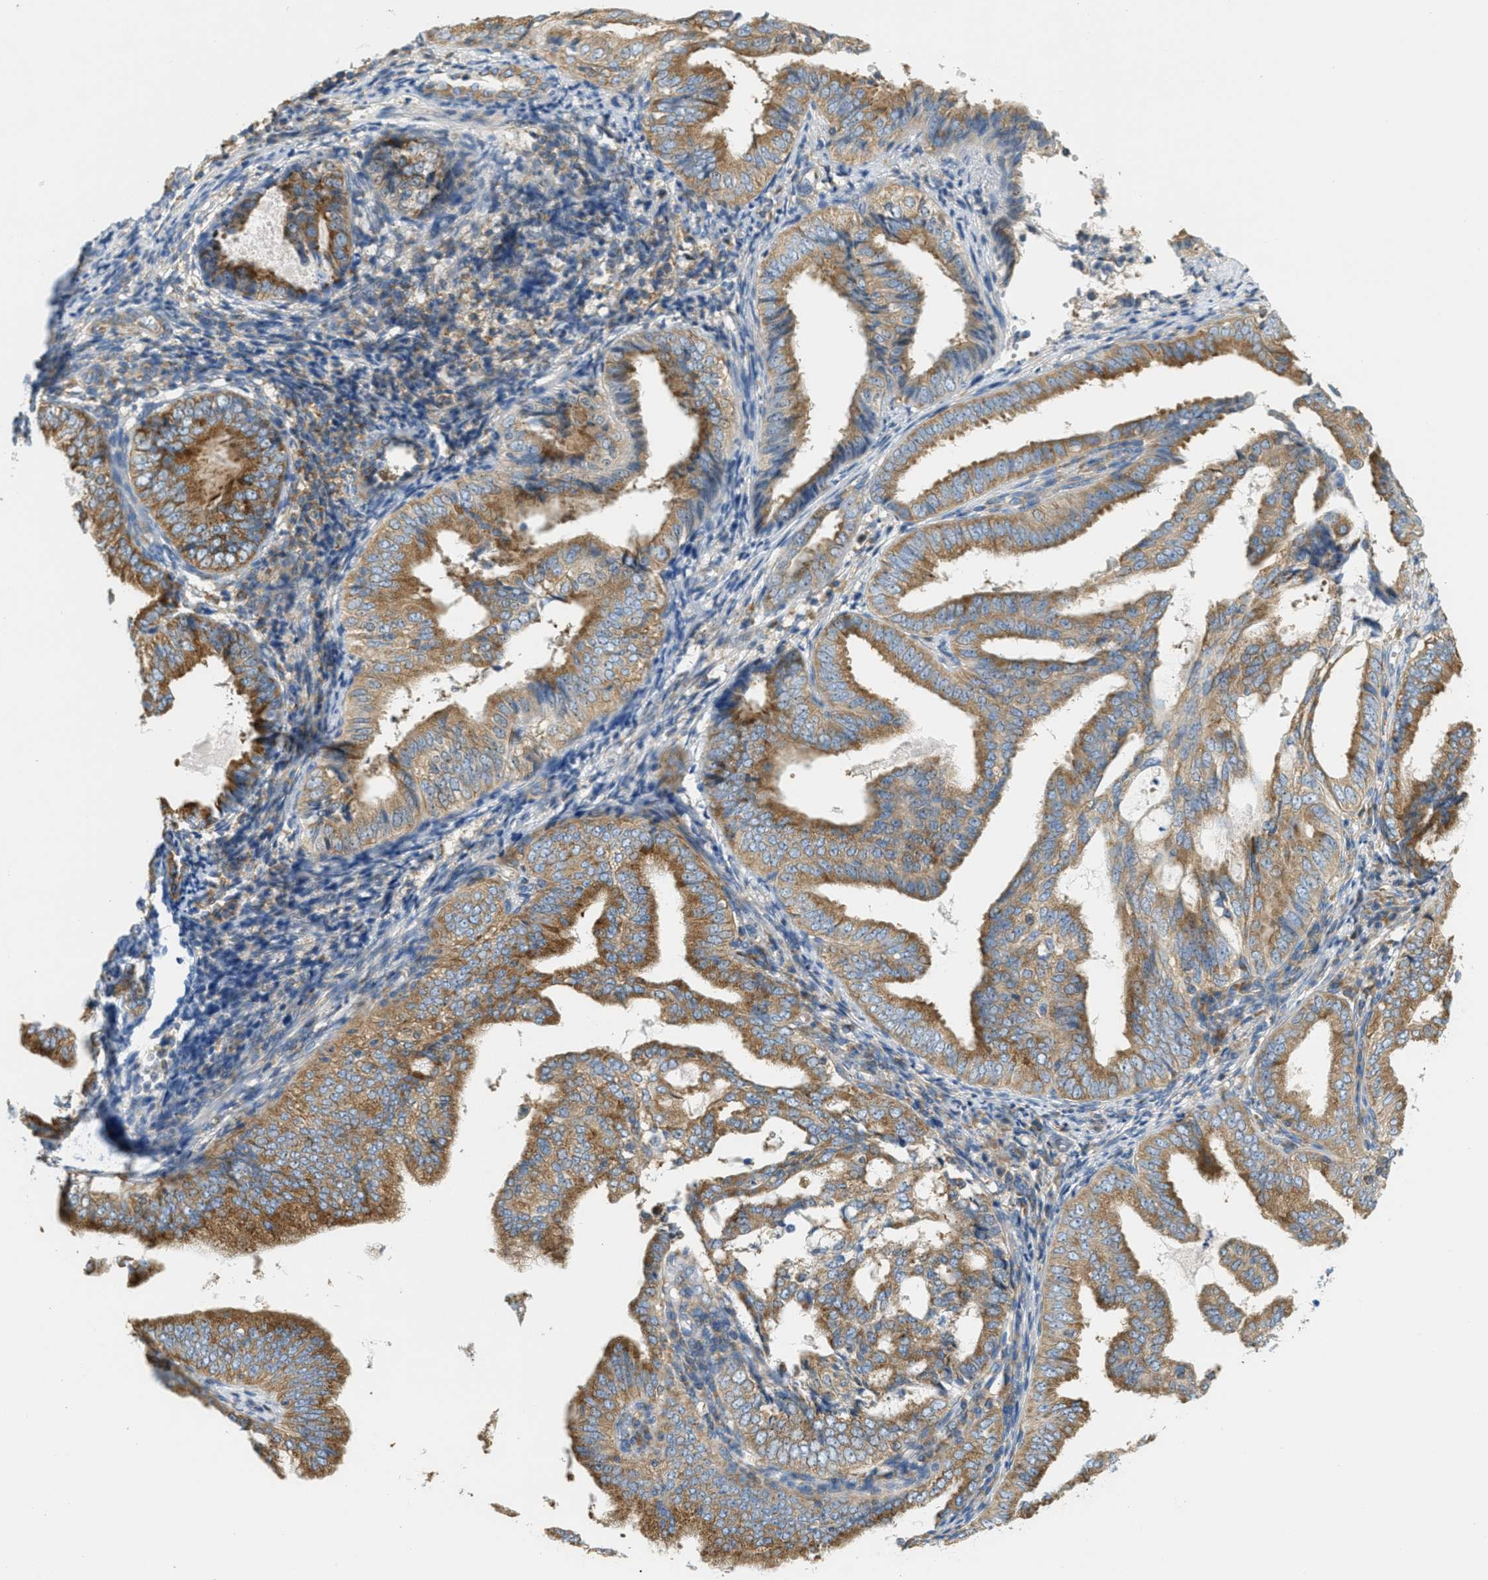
{"staining": {"intensity": "moderate", "quantity": ">75%", "location": "cytoplasmic/membranous"}, "tissue": "endometrial cancer", "cell_type": "Tumor cells", "image_type": "cancer", "snomed": [{"axis": "morphology", "description": "Adenocarcinoma, NOS"}, {"axis": "topography", "description": "Endometrium"}], "caption": "Endometrial cancer (adenocarcinoma) stained with DAB (3,3'-diaminobenzidine) IHC displays medium levels of moderate cytoplasmic/membranous expression in approximately >75% of tumor cells.", "gene": "ABCF1", "patient": {"sex": "female", "age": 58}}